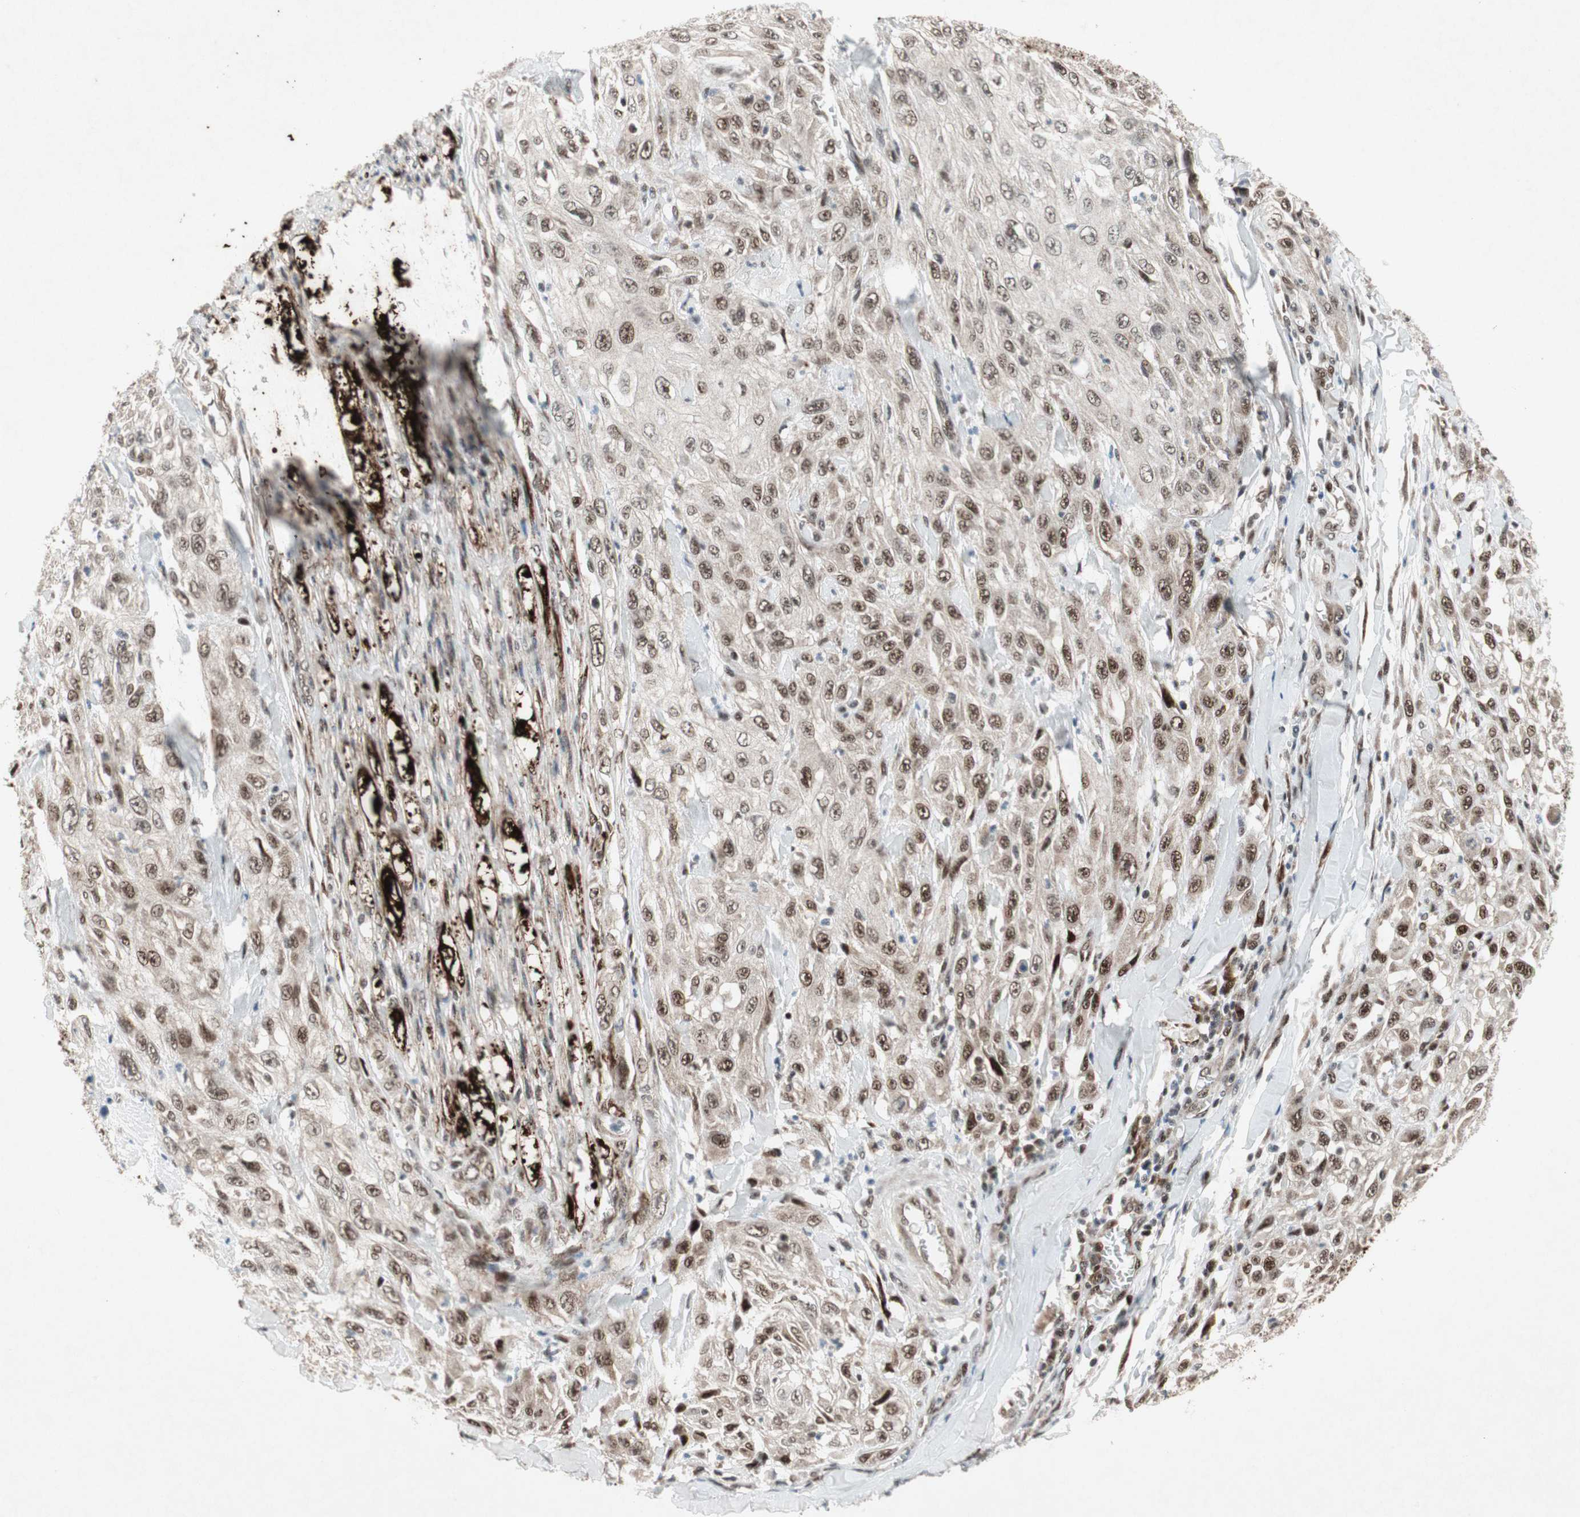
{"staining": {"intensity": "strong", "quantity": ">75%", "location": "nuclear"}, "tissue": "skin cancer", "cell_type": "Tumor cells", "image_type": "cancer", "snomed": [{"axis": "morphology", "description": "Squamous cell carcinoma, NOS"}, {"axis": "morphology", "description": "Squamous cell carcinoma, metastatic, NOS"}, {"axis": "topography", "description": "Skin"}, {"axis": "topography", "description": "Lymph node"}], "caption": "Immunohistochemical staining of human skin cancer exhibits high levels of strong nuclear protein expression in approximately >75% of tumor cells. The staining is performed using DAB (3,3'-diaminobenzidine) brown chromogen to label protein expression. The nuclei are counter-stained blue using hematoxylin.", "gene": "TCF12", "patient": {"sex": "male", "age": 75}}